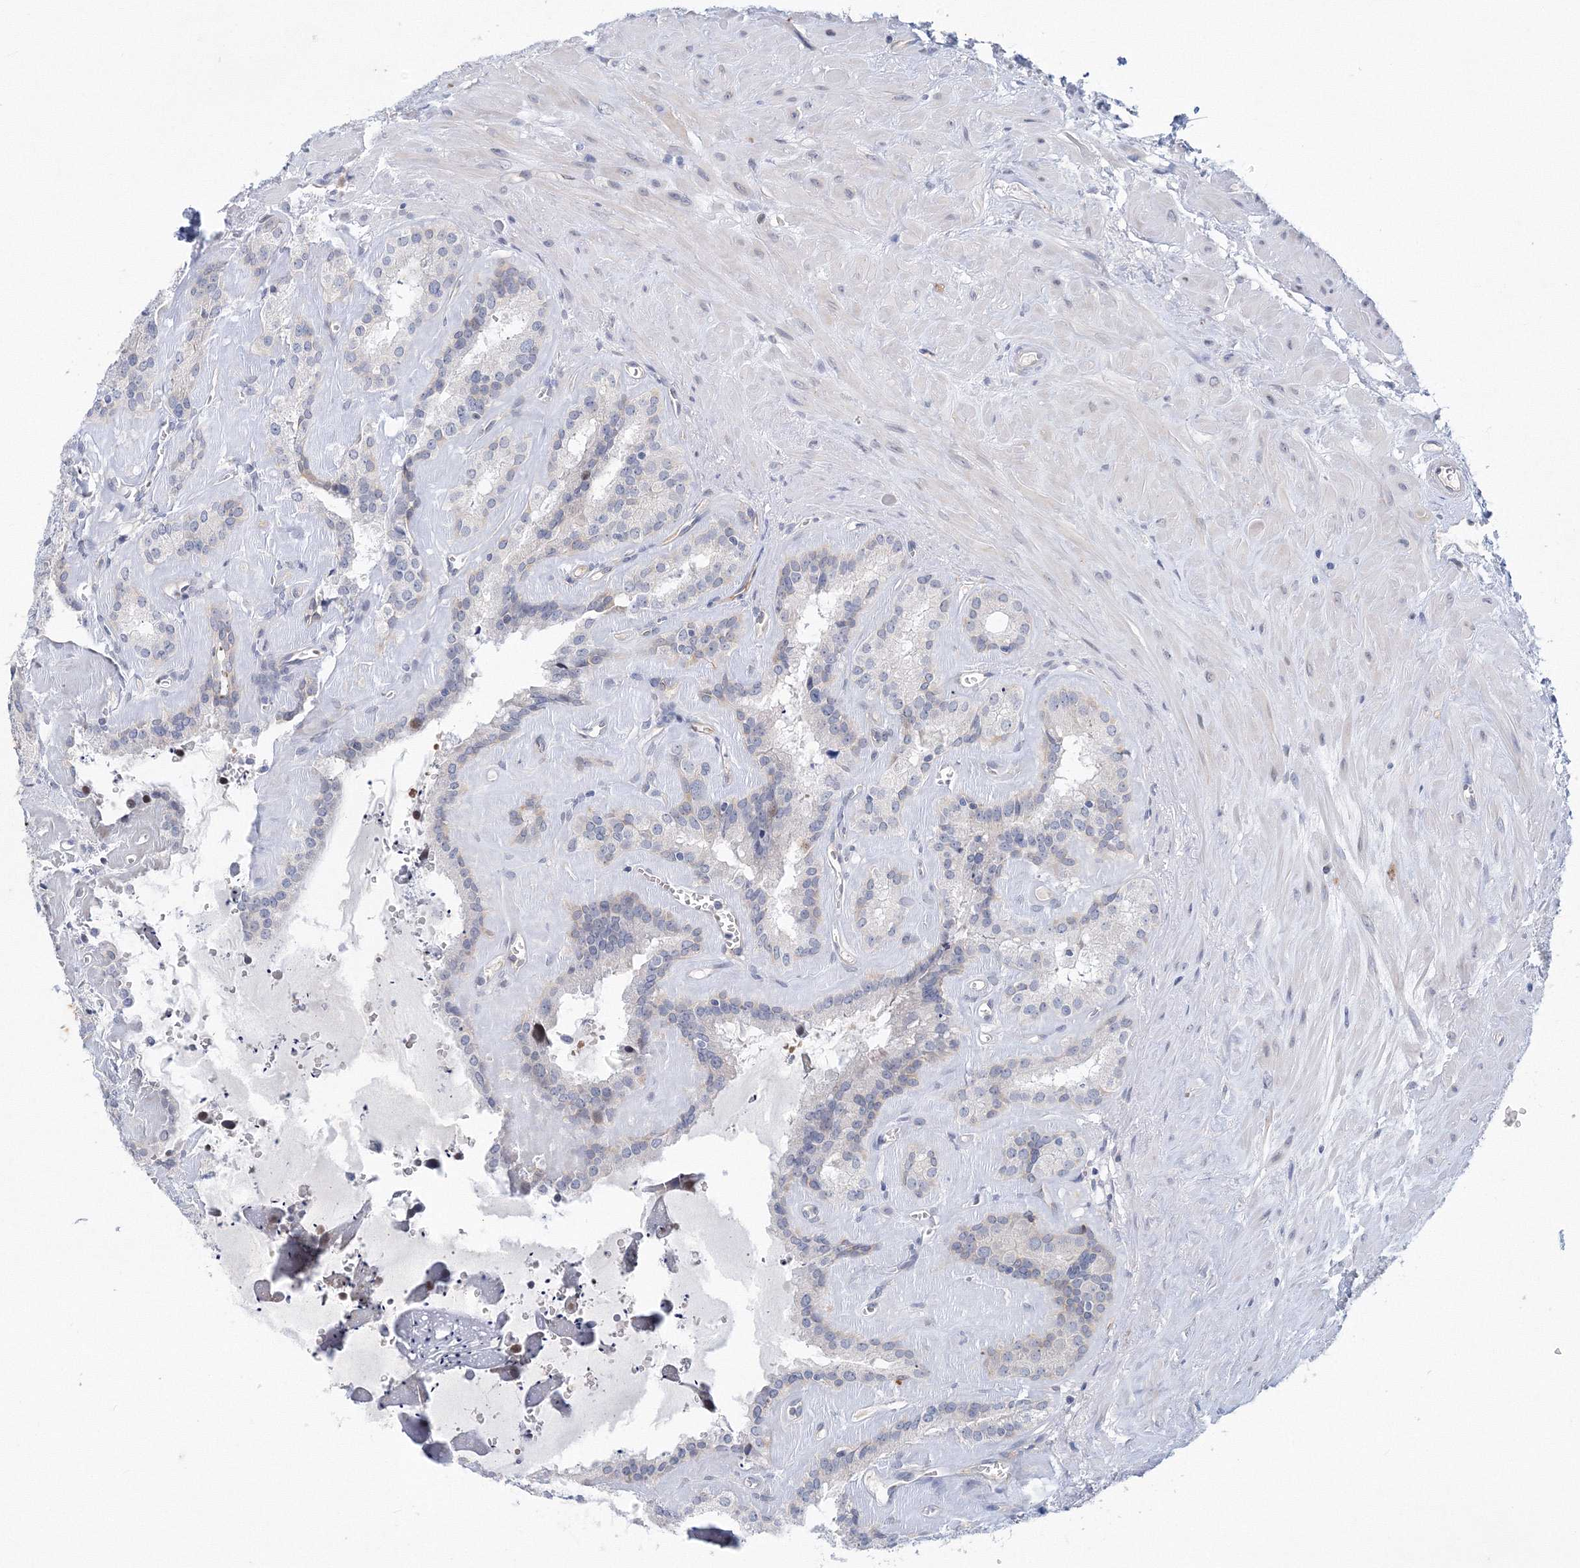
{"staining": {"intensity": "weak", "quantity": "<25%", "location": "cytoplasmic/membranous"}, "tissue": "seminal vesicle", "cell_type": "Glandular cells", "image_type": "normal", "snomed": [{"axis": "morphology", "description": "Normal tissue, NOS"}, {"axis": "topography", "description": "Prostate"}, {"axis": "topography", "description": "Seminal veicle"}], "caption": "High power microscopy histopathology image of an immunohistochemistry (IHC) image of unremarkable seminal vesicle, revealing no significant positivity in glandular cells.", "gene": "TANC1", "patient": {"sex": "male", "age": 59}}